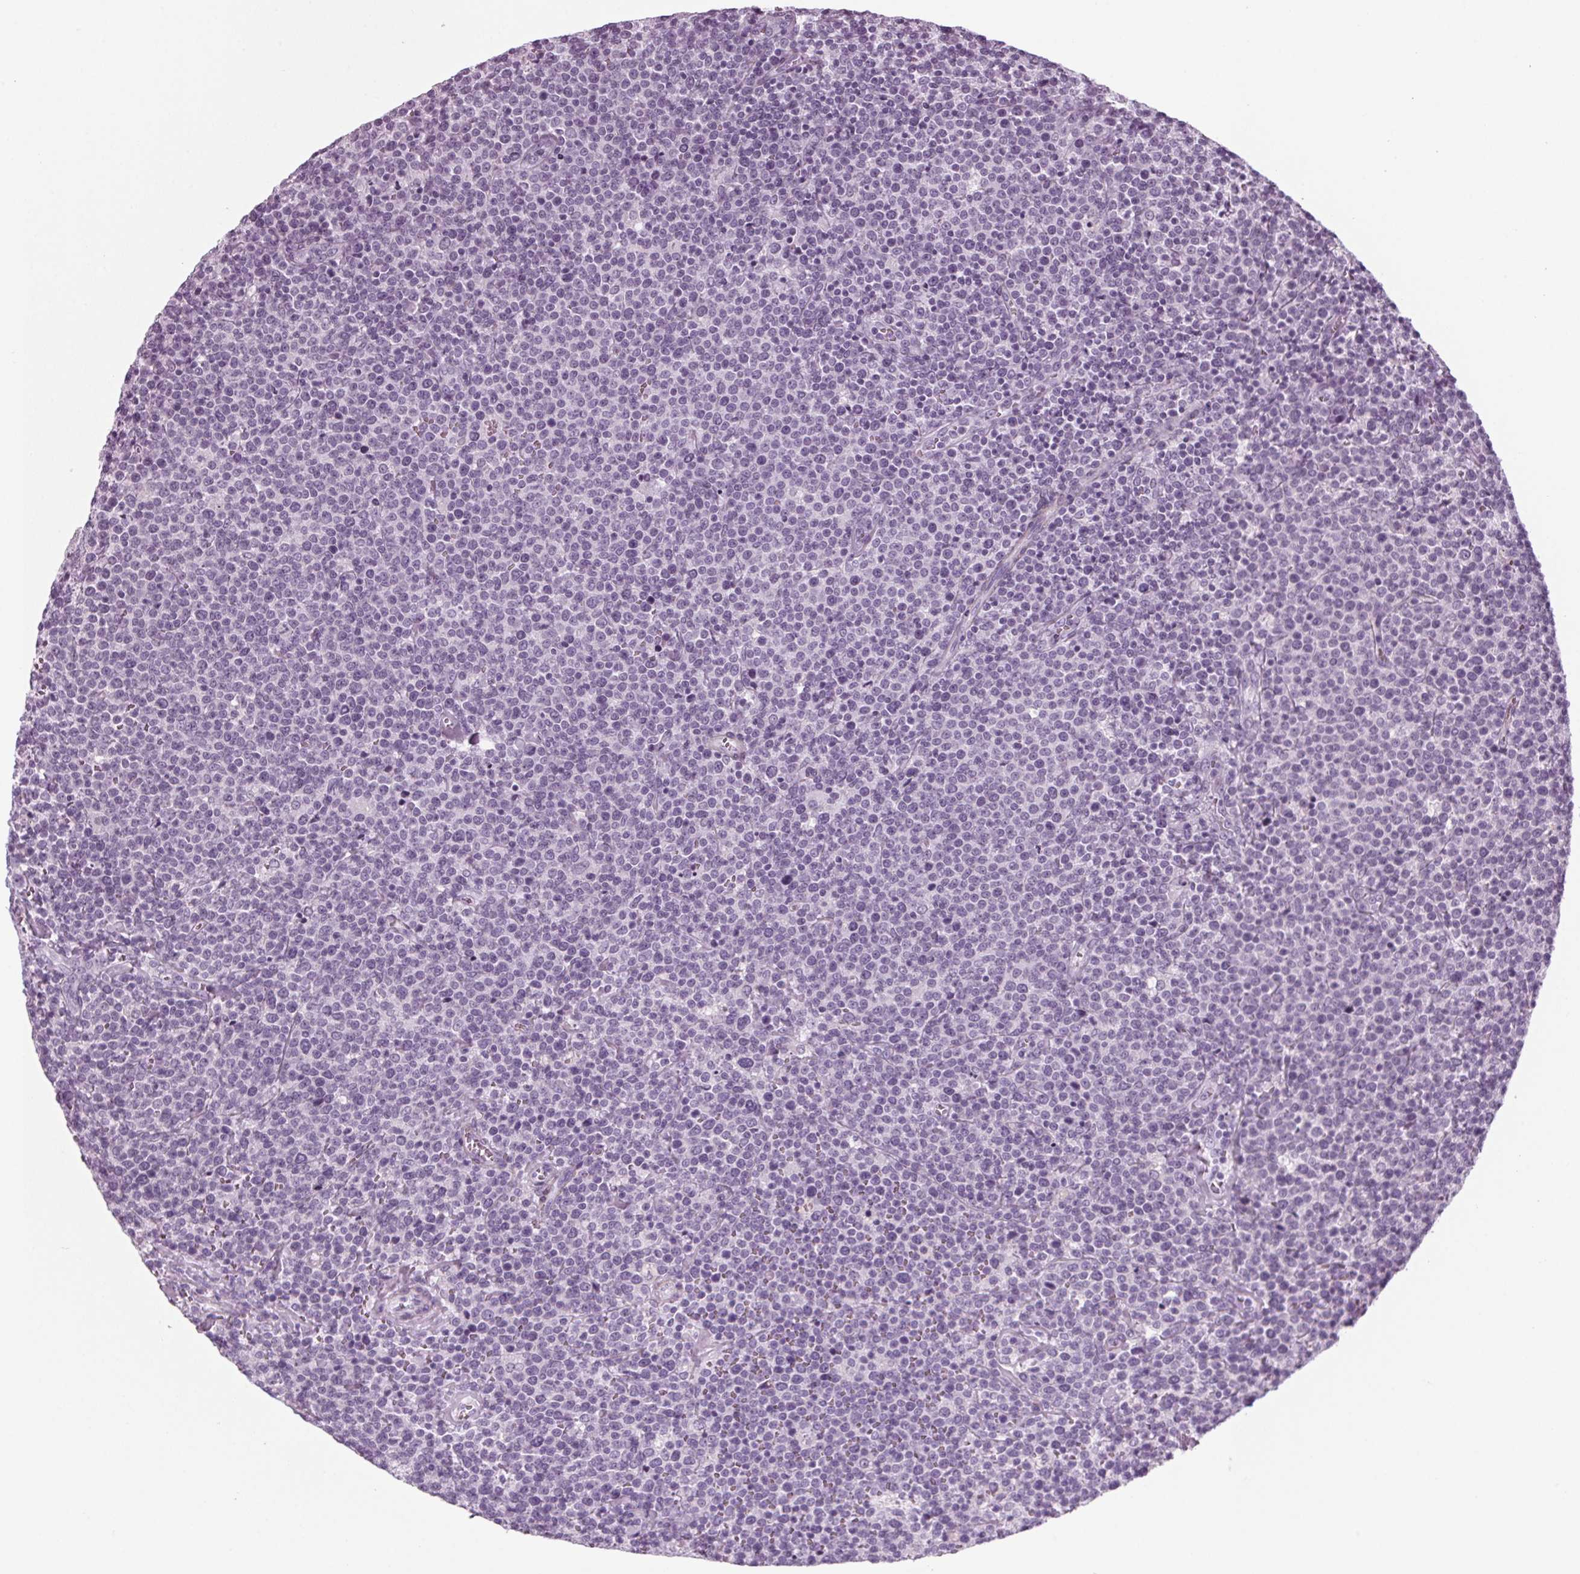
{"staining": {"intensity": "negative", "quantity": "none", "location": "none"}, "tissue": "lymphoma", "cell_type": "Tumor cells", "image_type": "cancer", "snomed": [{"axis": "morphology", "description": "Malignant lymphoma, non-Hodgkin's type, High grade"}, {"axis": "topography", "description": "Lymph node"}], "caption": "An IHC image of high-grade malignant lymphoma, non-Hodgkin's type is shown. There is no staining in tumor cells of high-grade malignant lymphoma, non-Hodgkin's type.", "gene": "BHLHE22", "patient": {"sex": "male", "age": 61}}